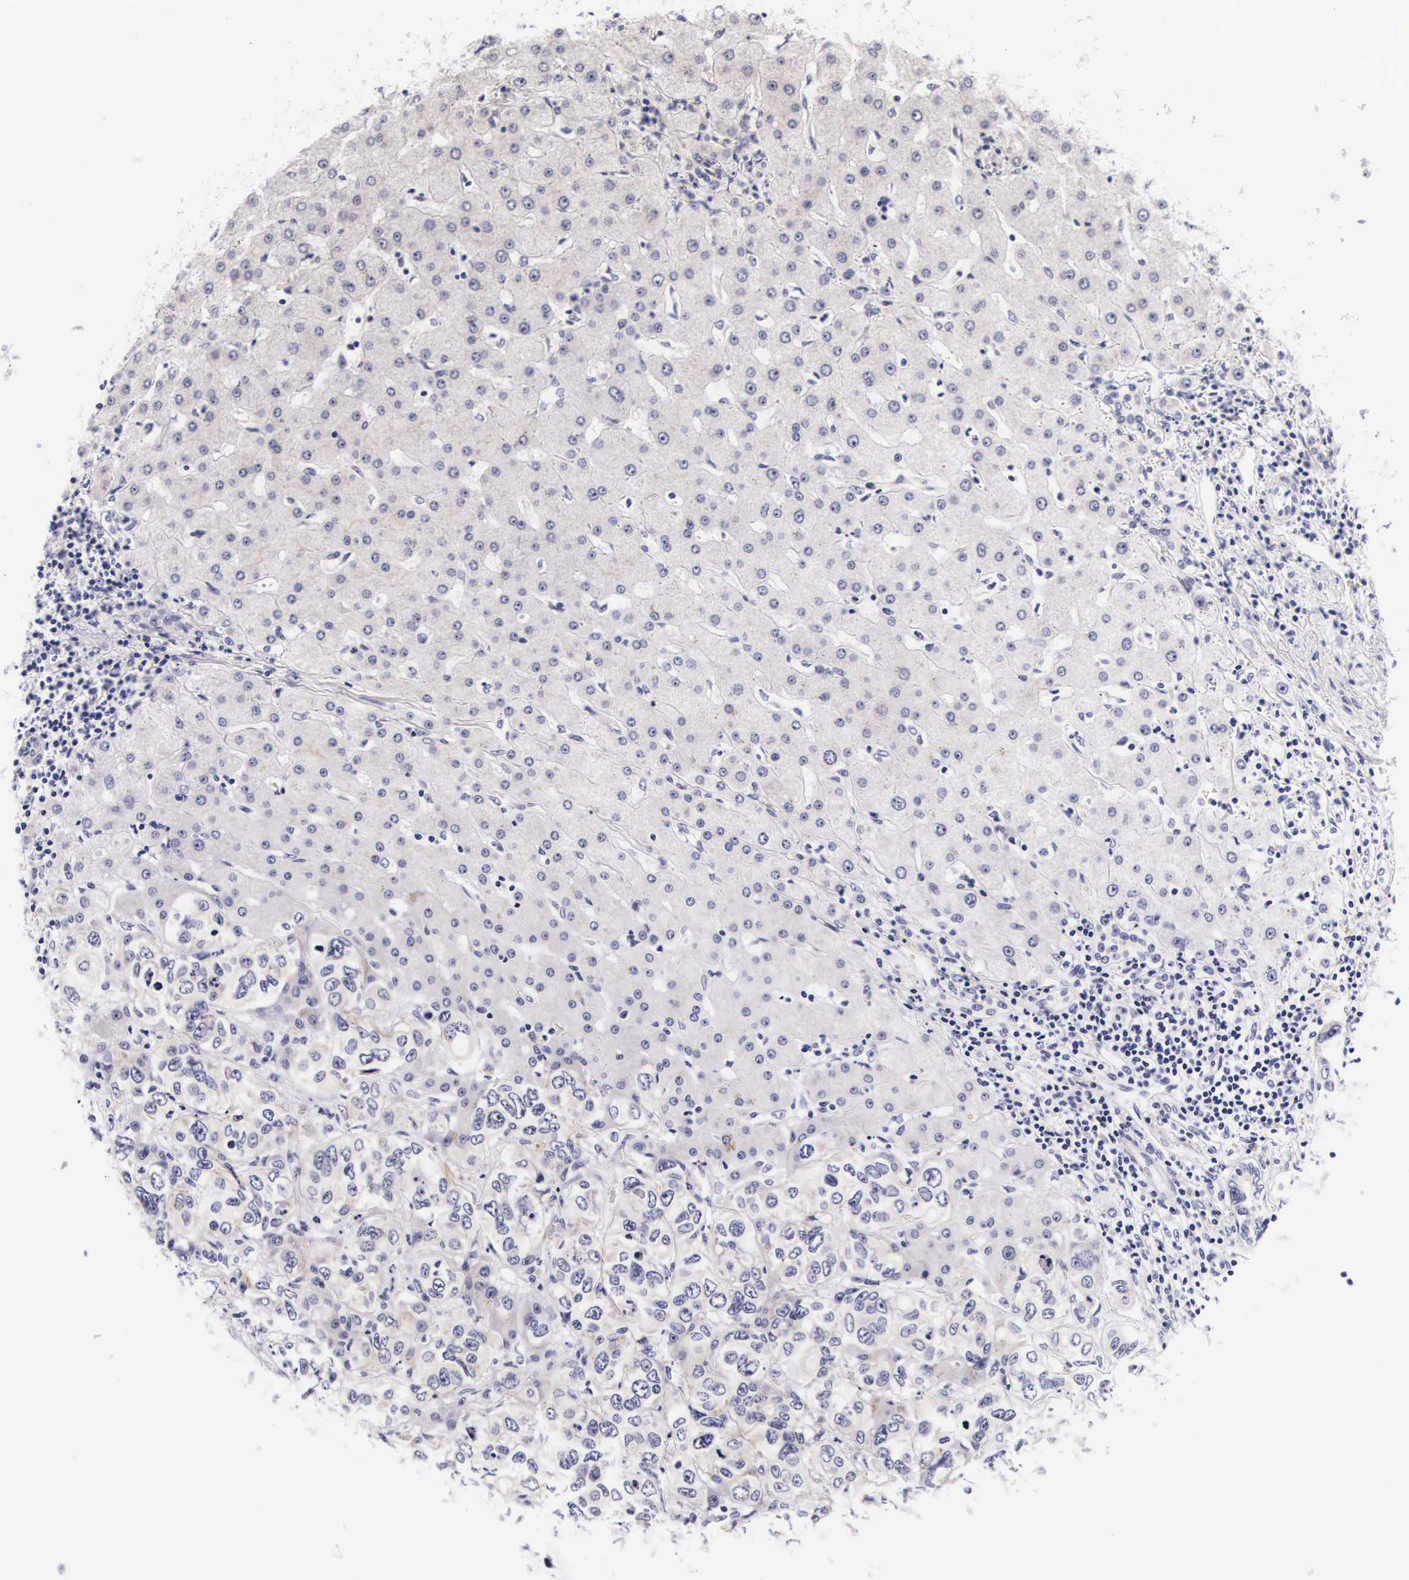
{"staining": {"intensity": "weak", "quantity": "25%-75%", "location": "cytoplasmic/membranous"}, "tissue": "liver cancer", "cell_type": "Tumor cells", "image_type": "cancer", "snomed": [{"axis": "morphology", "description": "Cholangiocarcinoma"}, {"axis": "topography", "description": "Liver"}], "caption": "Tumor cells show low levels of weak cytoplasmic/membranous staining in about 25%-75% of cells in human liver cancer (cholangiocarcinoma).", "gene": "PHETA2", "patient": {"sex": "female", "age": 79}}